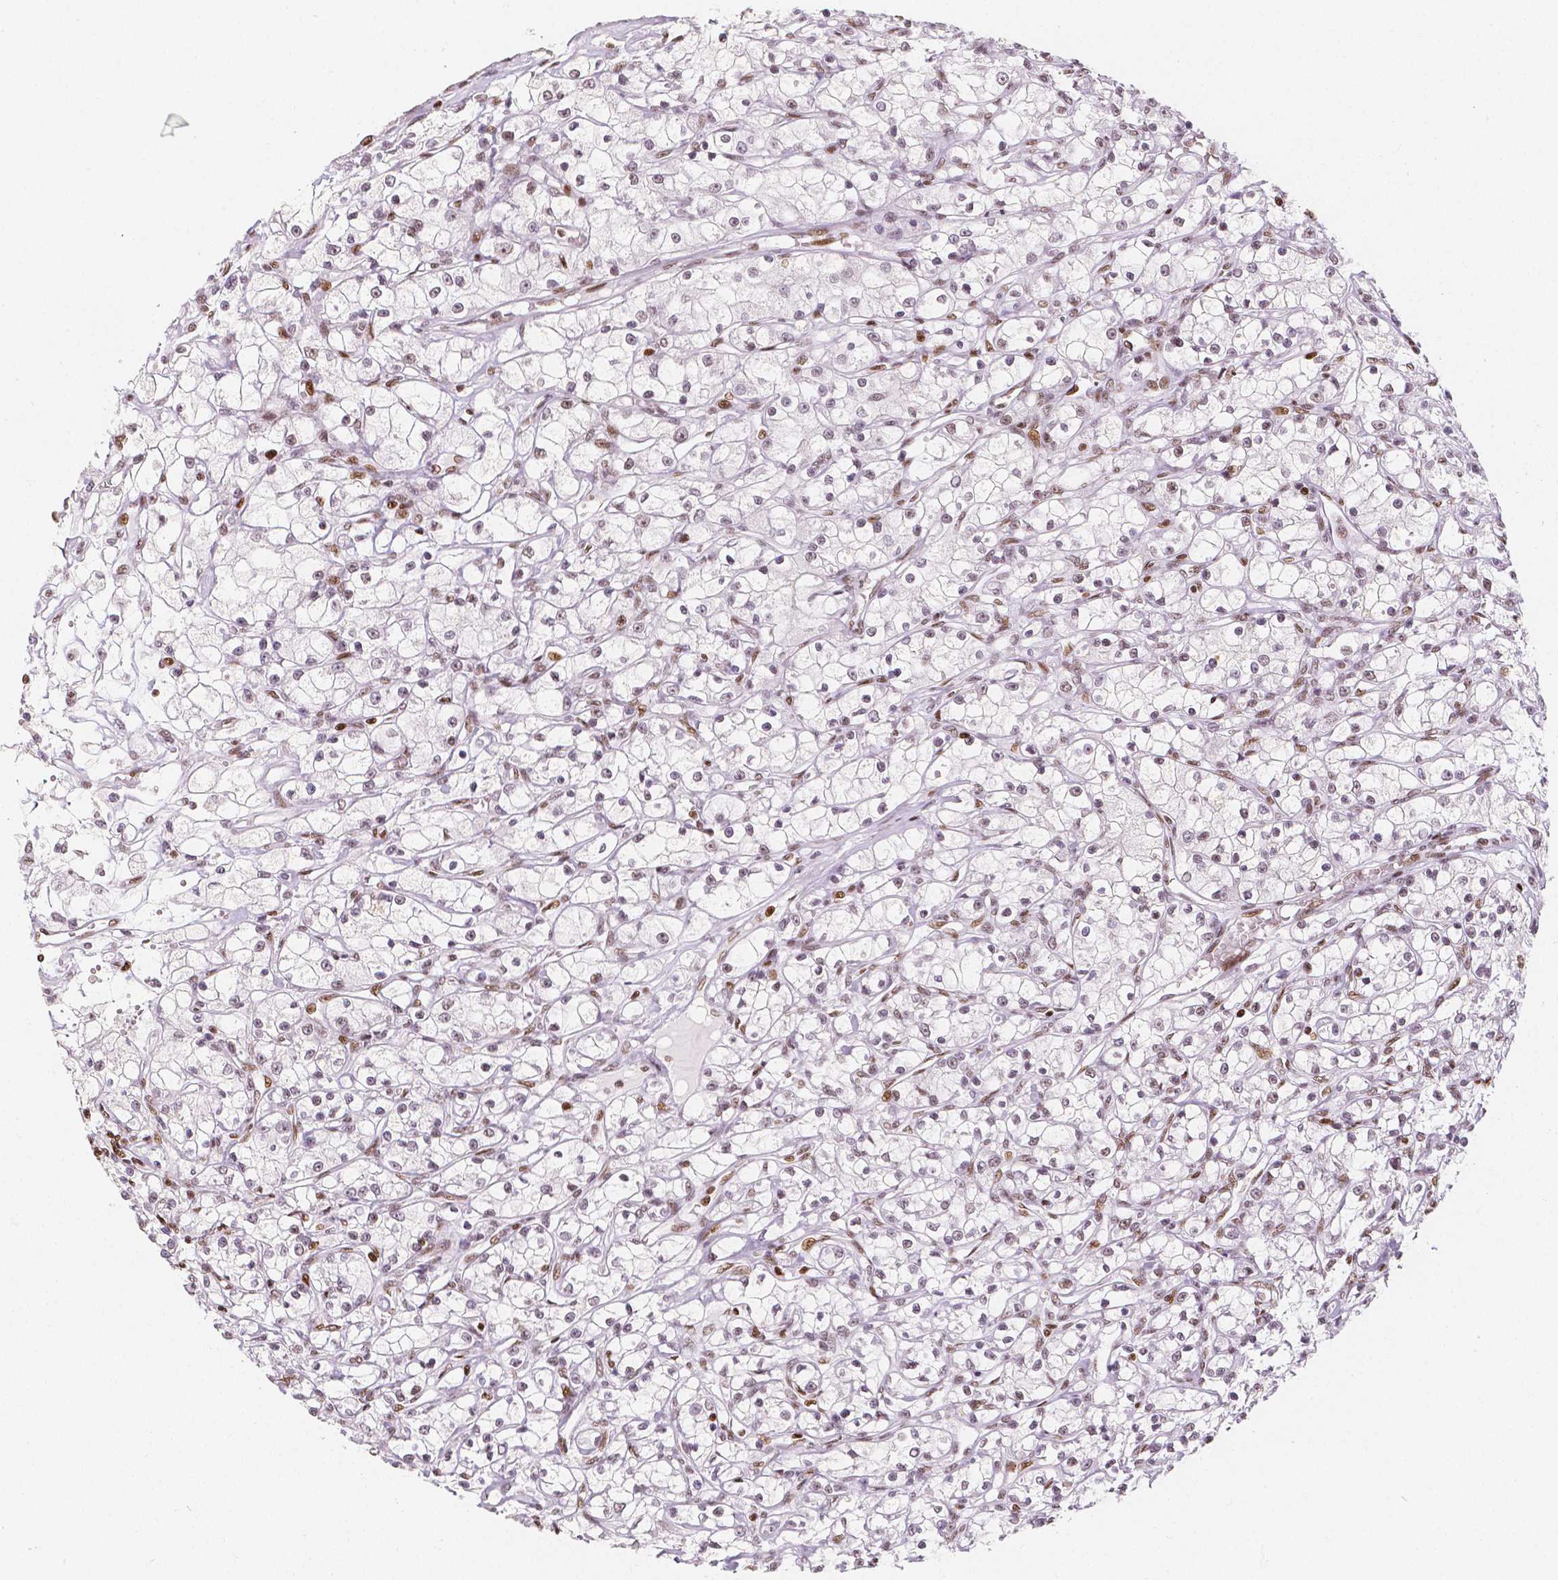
{"staining": {"intensity": "weak", "quantity": "25%-75%", "location": "nuclear"}, "tissue": "renal cancer", "cell_type": "Tumor cells", "image_type": "cancer", "snomed": [{"axis": "morphology", "description": "Adenocarcinoma, NOS"}, {"axis": "topography", "description": "Kidney"}], "caption": "This is a photomicrograph of IHC staining of renal cancer, which shows weak staining in the nuclear of tumor cells.", "gene": "HDAC1", "patient": {"sex": "female", "age": 59}}